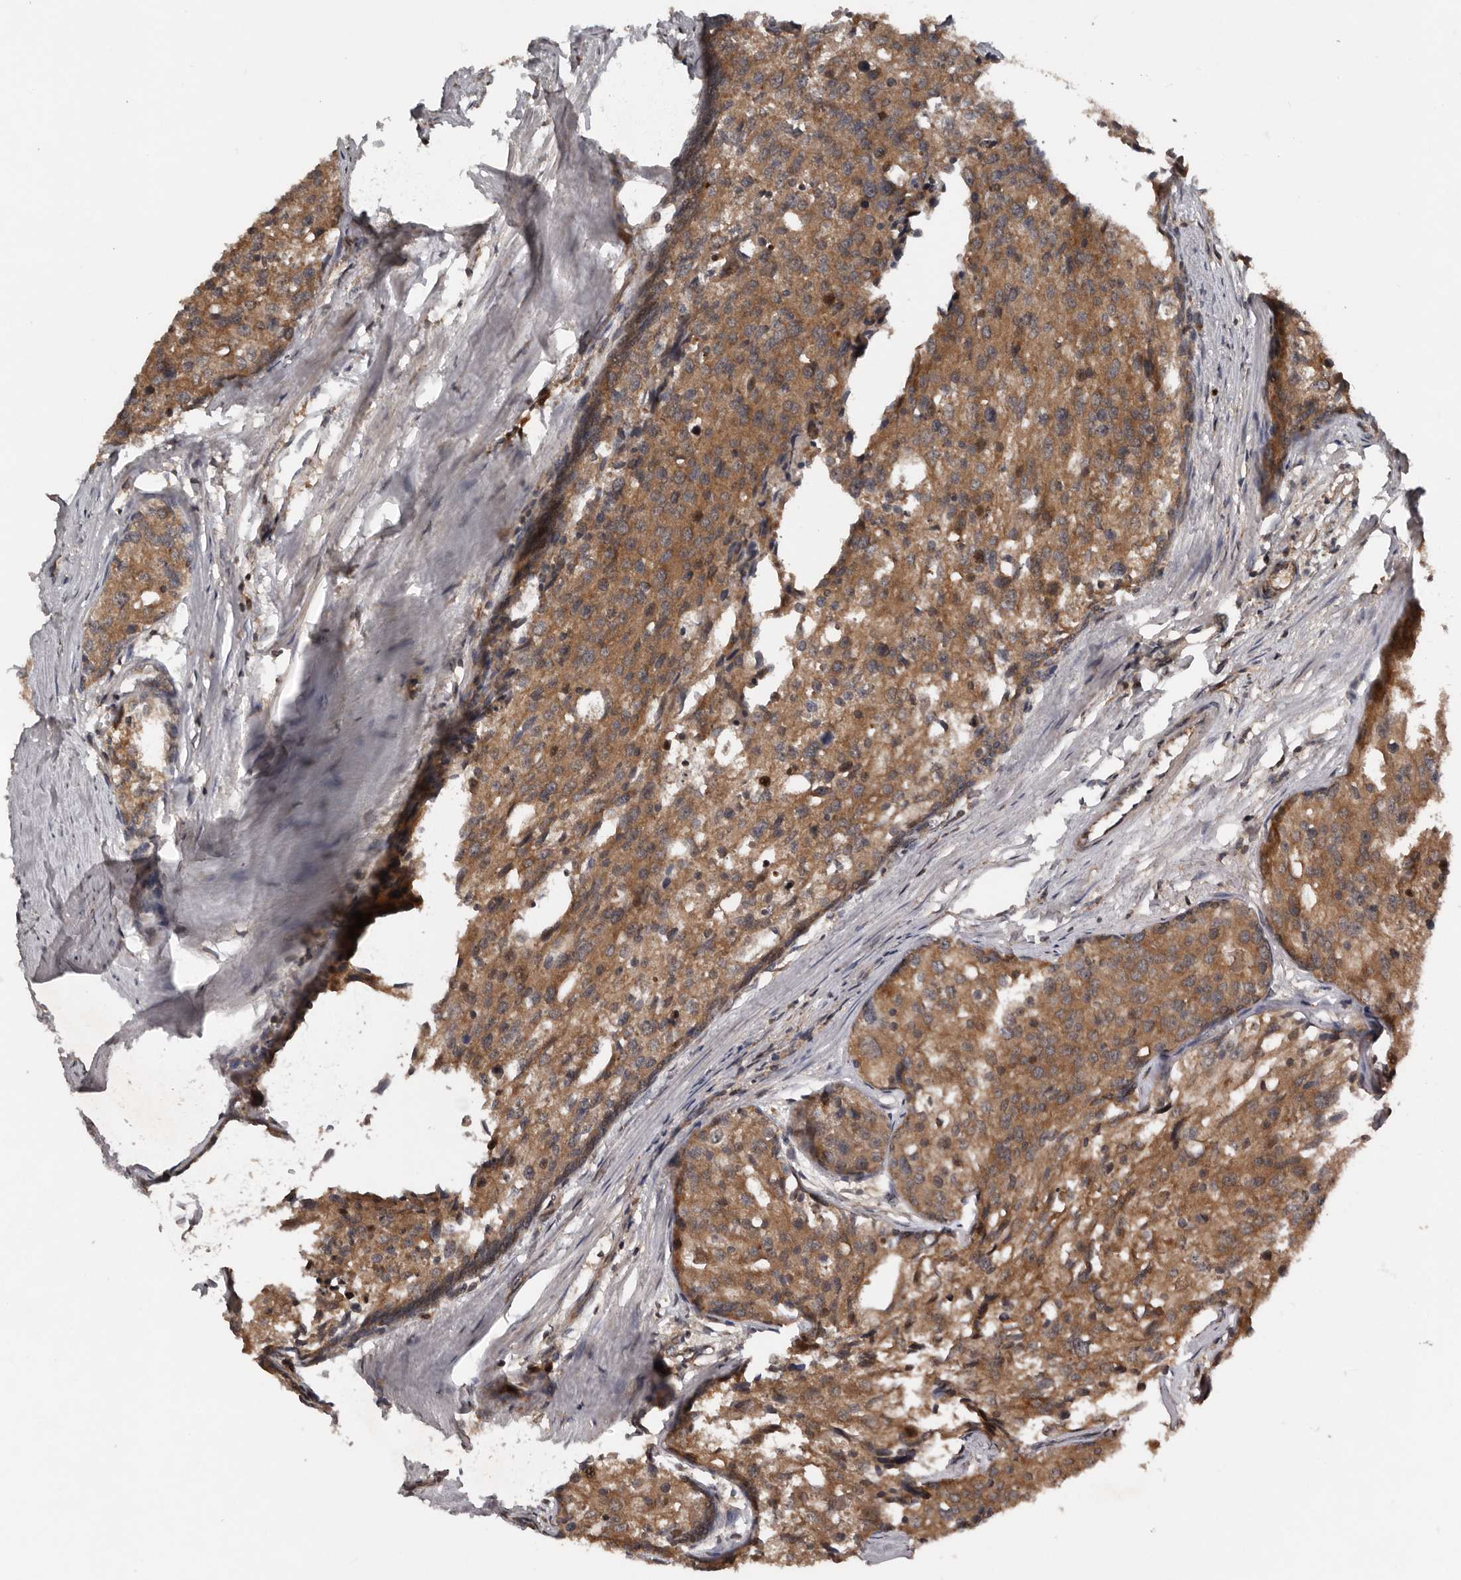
{"staining": {"intensity": "strong", "quantity": ">75%", "location": "cytoplasmic/membranous"}, "tissue": "prostate cancer", "cell_type": "Tumor cells", "image_type": "cancer", "snomed": [{"axis": "morphology", "description": "Adenocarcinoma, High grade"}, {"axis": "topography", "description": "Prostate"}], "caption": "Tumor cells exhibit high levels of strong cytoplasmic/membranous positivity in approximately >75% of cells in human adenocarcinoma (high-grade) (prostate).", "gene": "CCDC190", "patient": {"sex": "male", "age": 50}}